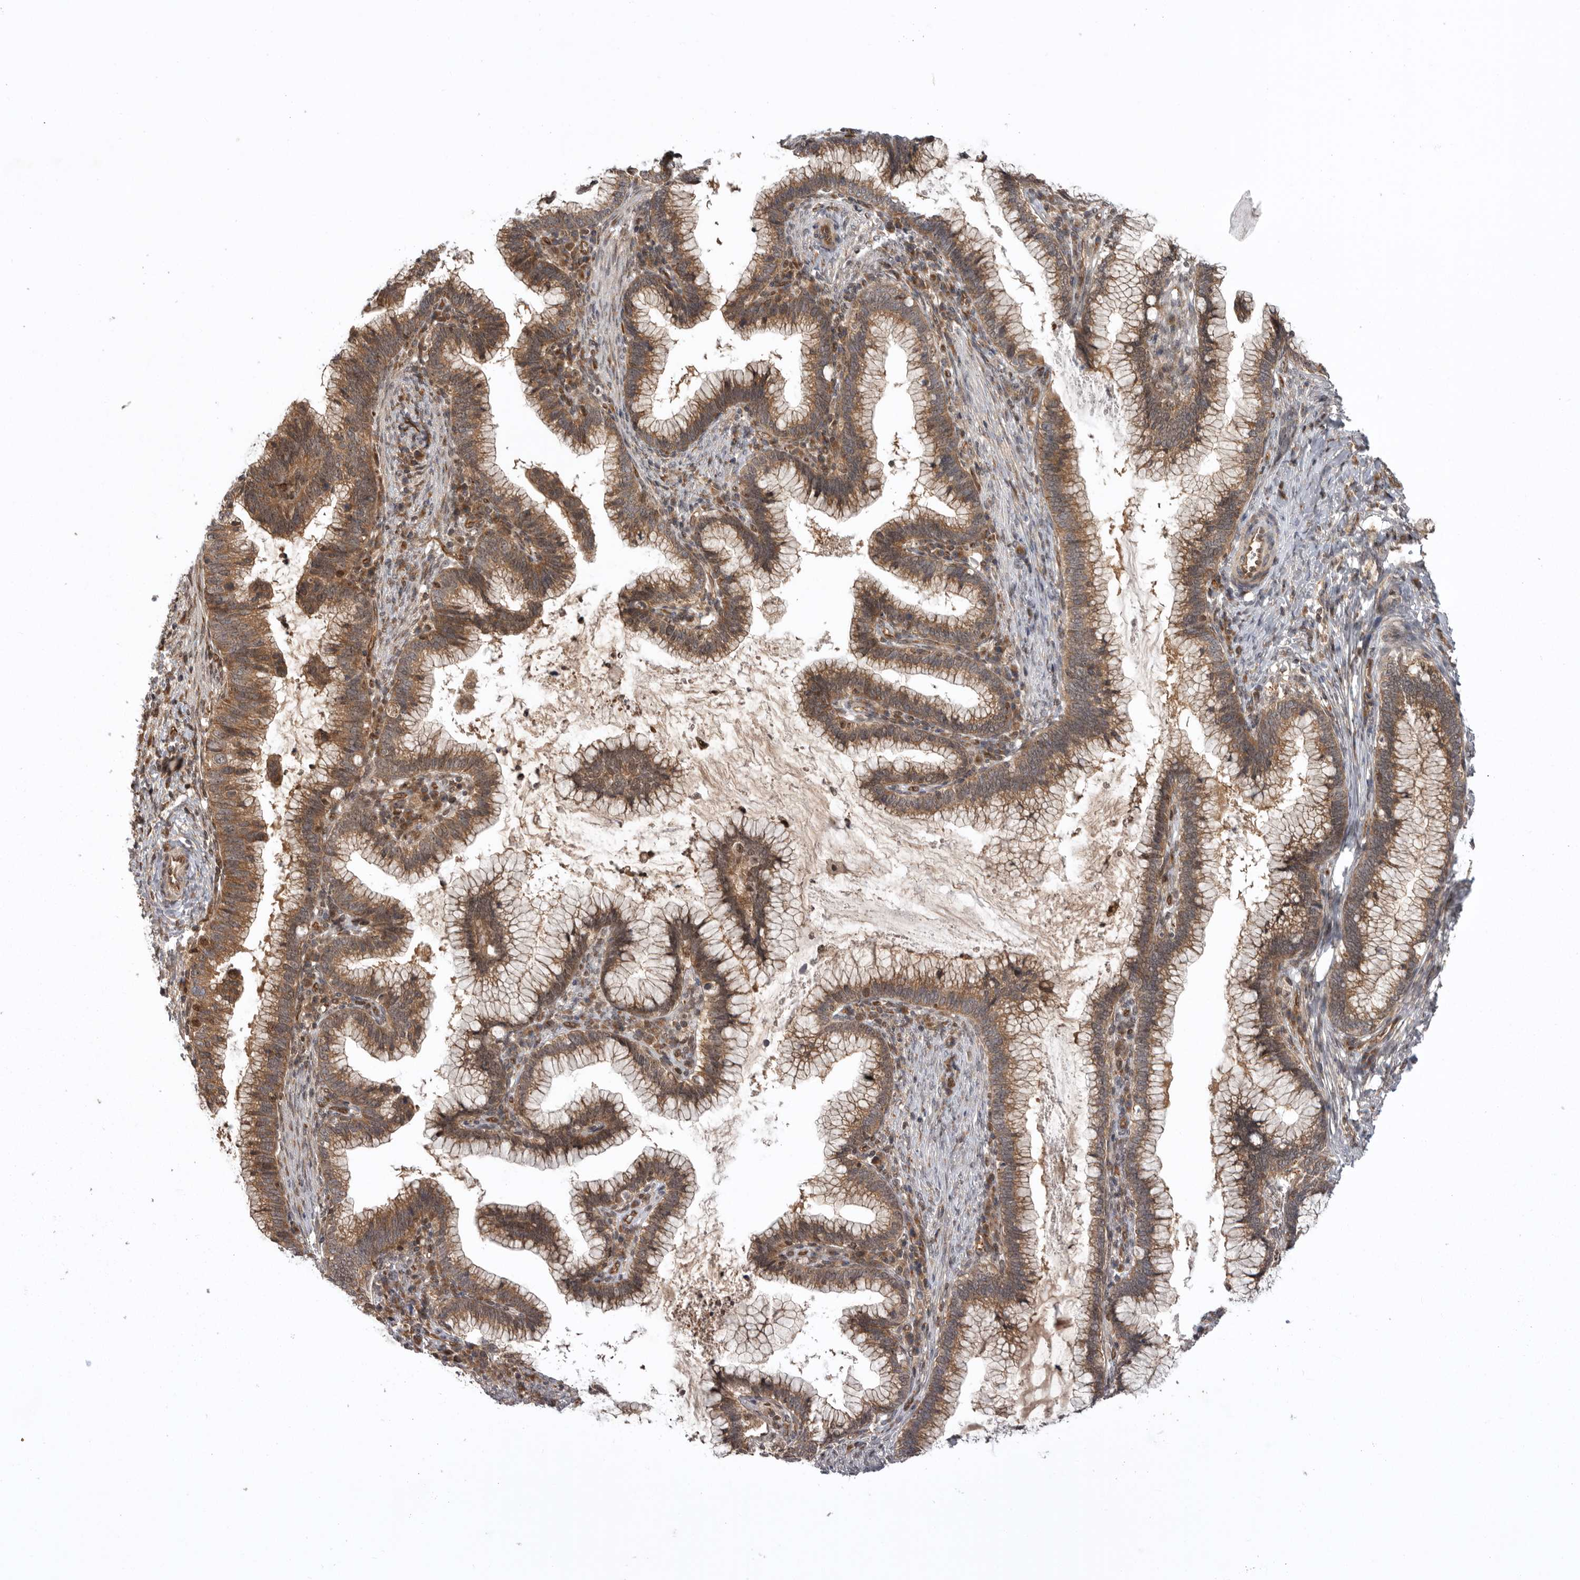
{"staining": {"intensity": "moderate", "quantity": ">75%", "location": "cytoplasmic/membranous"}, "tissue": "cervical cancer", "cell_type": "Tumor cells", "image_type": "cancer", "snomed": [{"axis": "morphology", "description": "Adenocarcinoma, NOS"}, {"axis": "topography", "description": "Cervix"}], "caption": "Immunohistochemistry micrograph of human adenocarcinoma (cervical) stained for a protein (brown), which exhibits medium levels of moderate cytoplasmic/membranous expression in about >75% of tumor cells.", "gene": "DHDDS", "patient": {"sex": "female", "age": 36}}